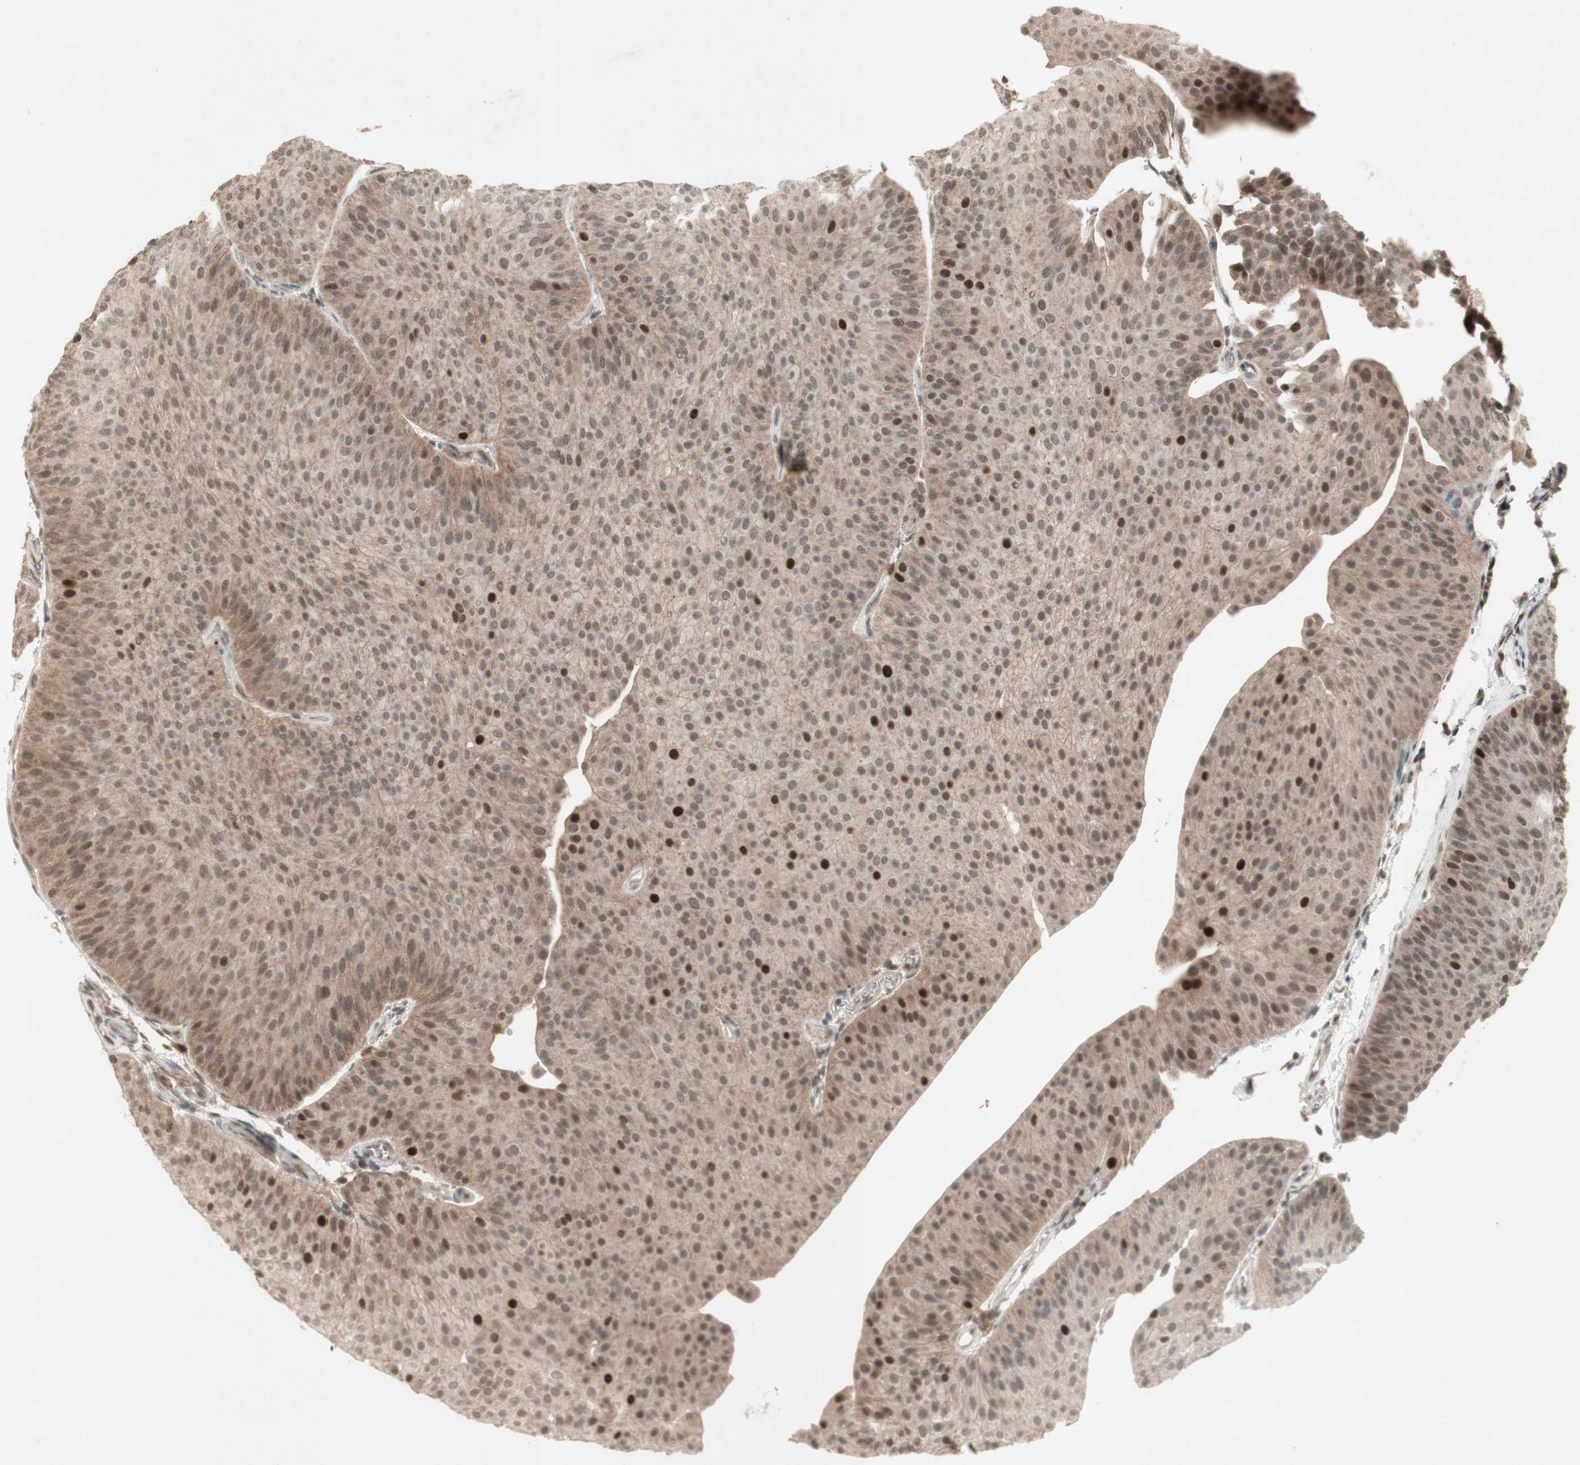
{"staining": {"intensity": "strong", "quantity": "<25%", "location": "cytoplasmic/membranous,nuclear"}, "tissue": "urothelial cancer", "cell_type": "Tumor cells", "image_type": "cancer", "snomed": [{"axis": "morphology", "description": "Urothelial carcinoma, Low grade"}, {"axis": "topography", "description": "Urinary bladder"}], "caption": "Urothelial cancer stained with a protein marker reveals strong staining in tumor cells.", "gene": "MSH6", "patient": {"sex": "female", "age": 60}}